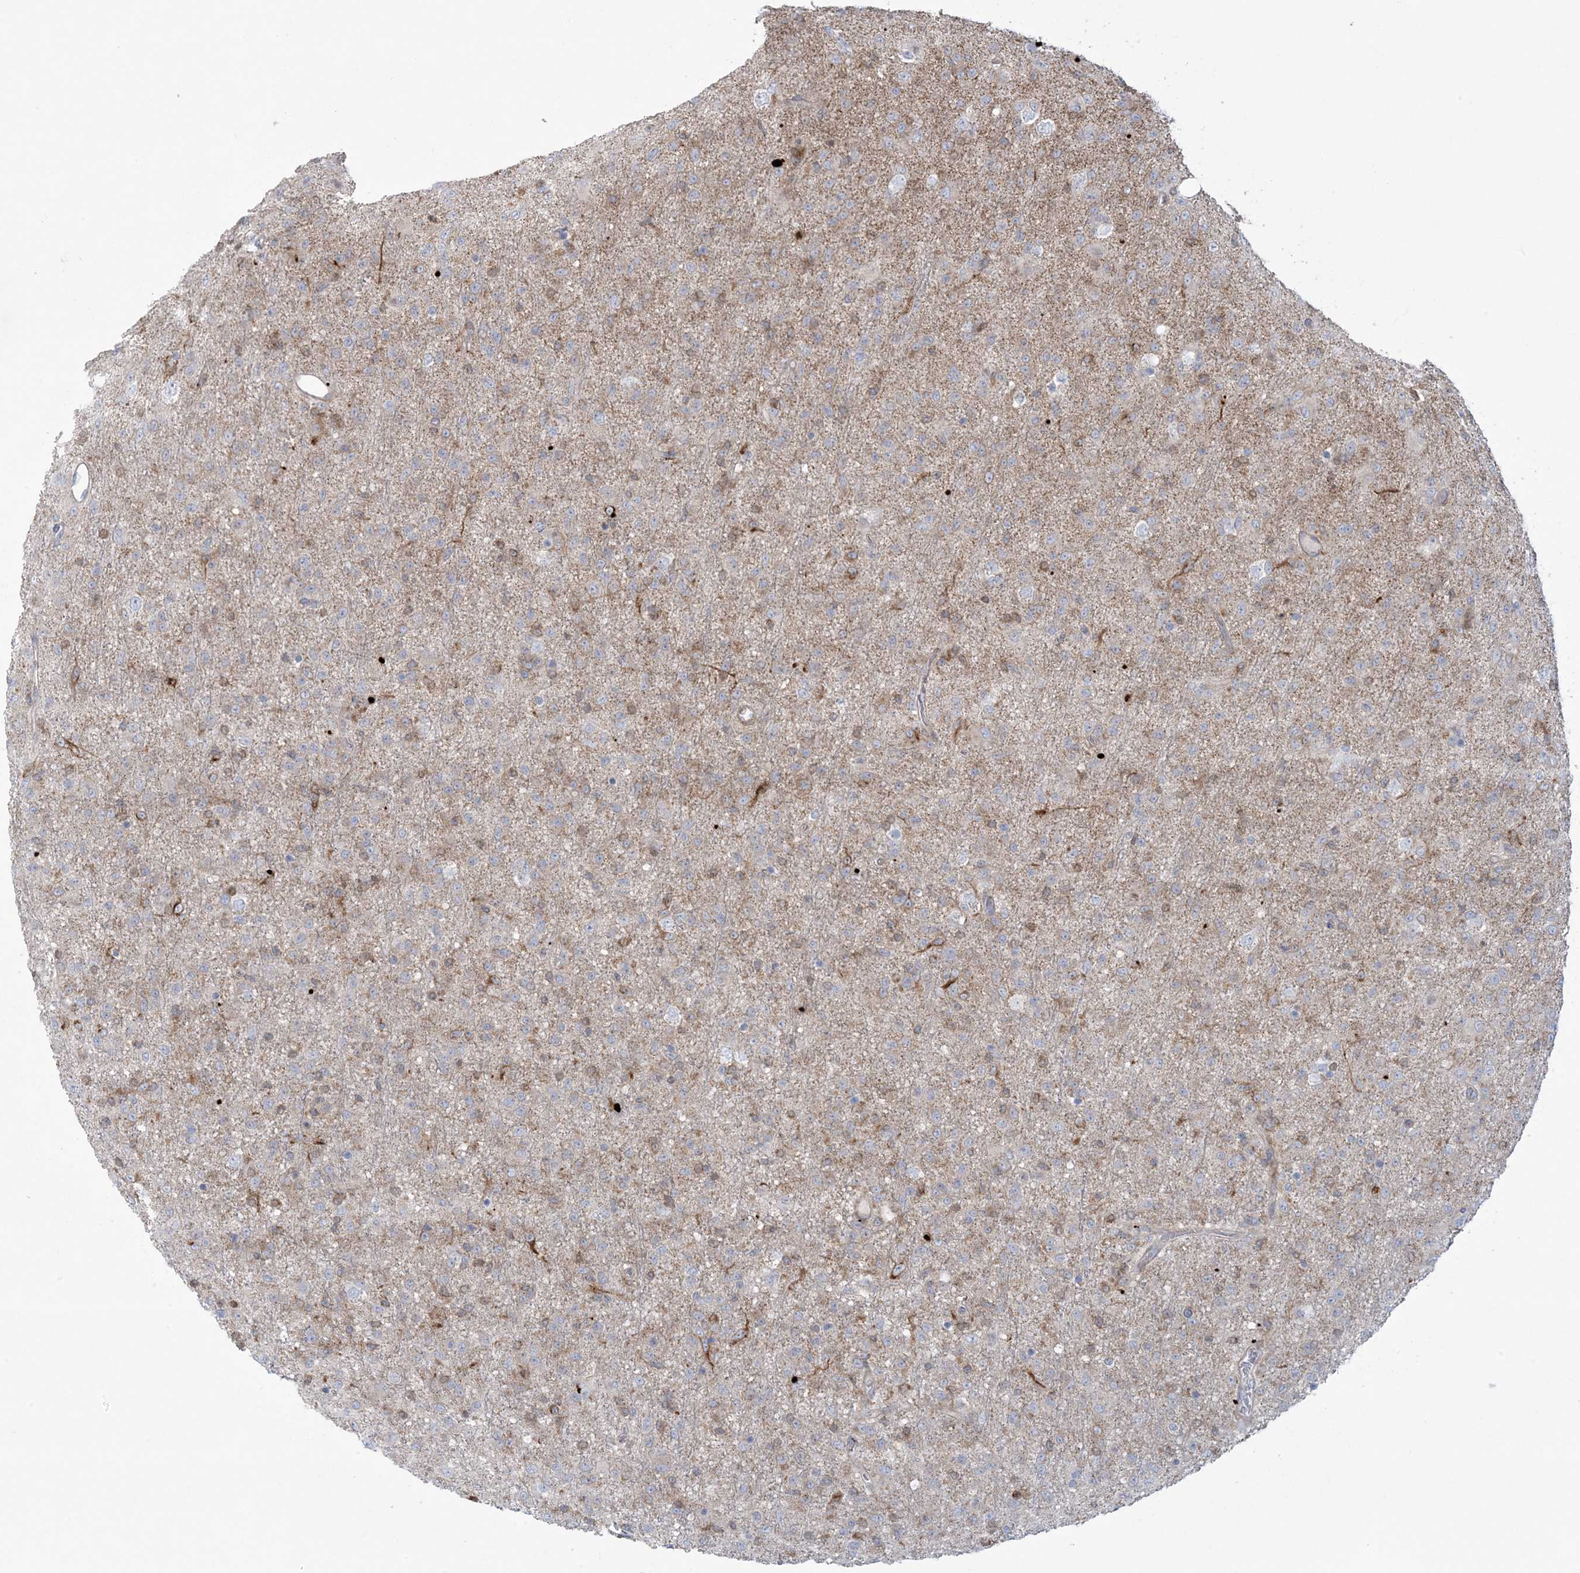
{"staining": {"intensity": "weak", "quantity": "<25%", "location": "cytoplasmic/membranous"}, "tissue": "glioma", "cell_type": "Tumor cells", "image_type": "cancer", "snomed": [{"axis": "morphology", "description": "Glioma, malignant, Low grade"}, {"axis": "topography", "description": "Brain"}], "caption": "This is an immunohistochemistry (IHC) micrograph of human malignant glioma (low-grade). There is no expression in tumor cells.", "gene": "ARHGAP30", "patient": {"sex": "male", "age": 65}}